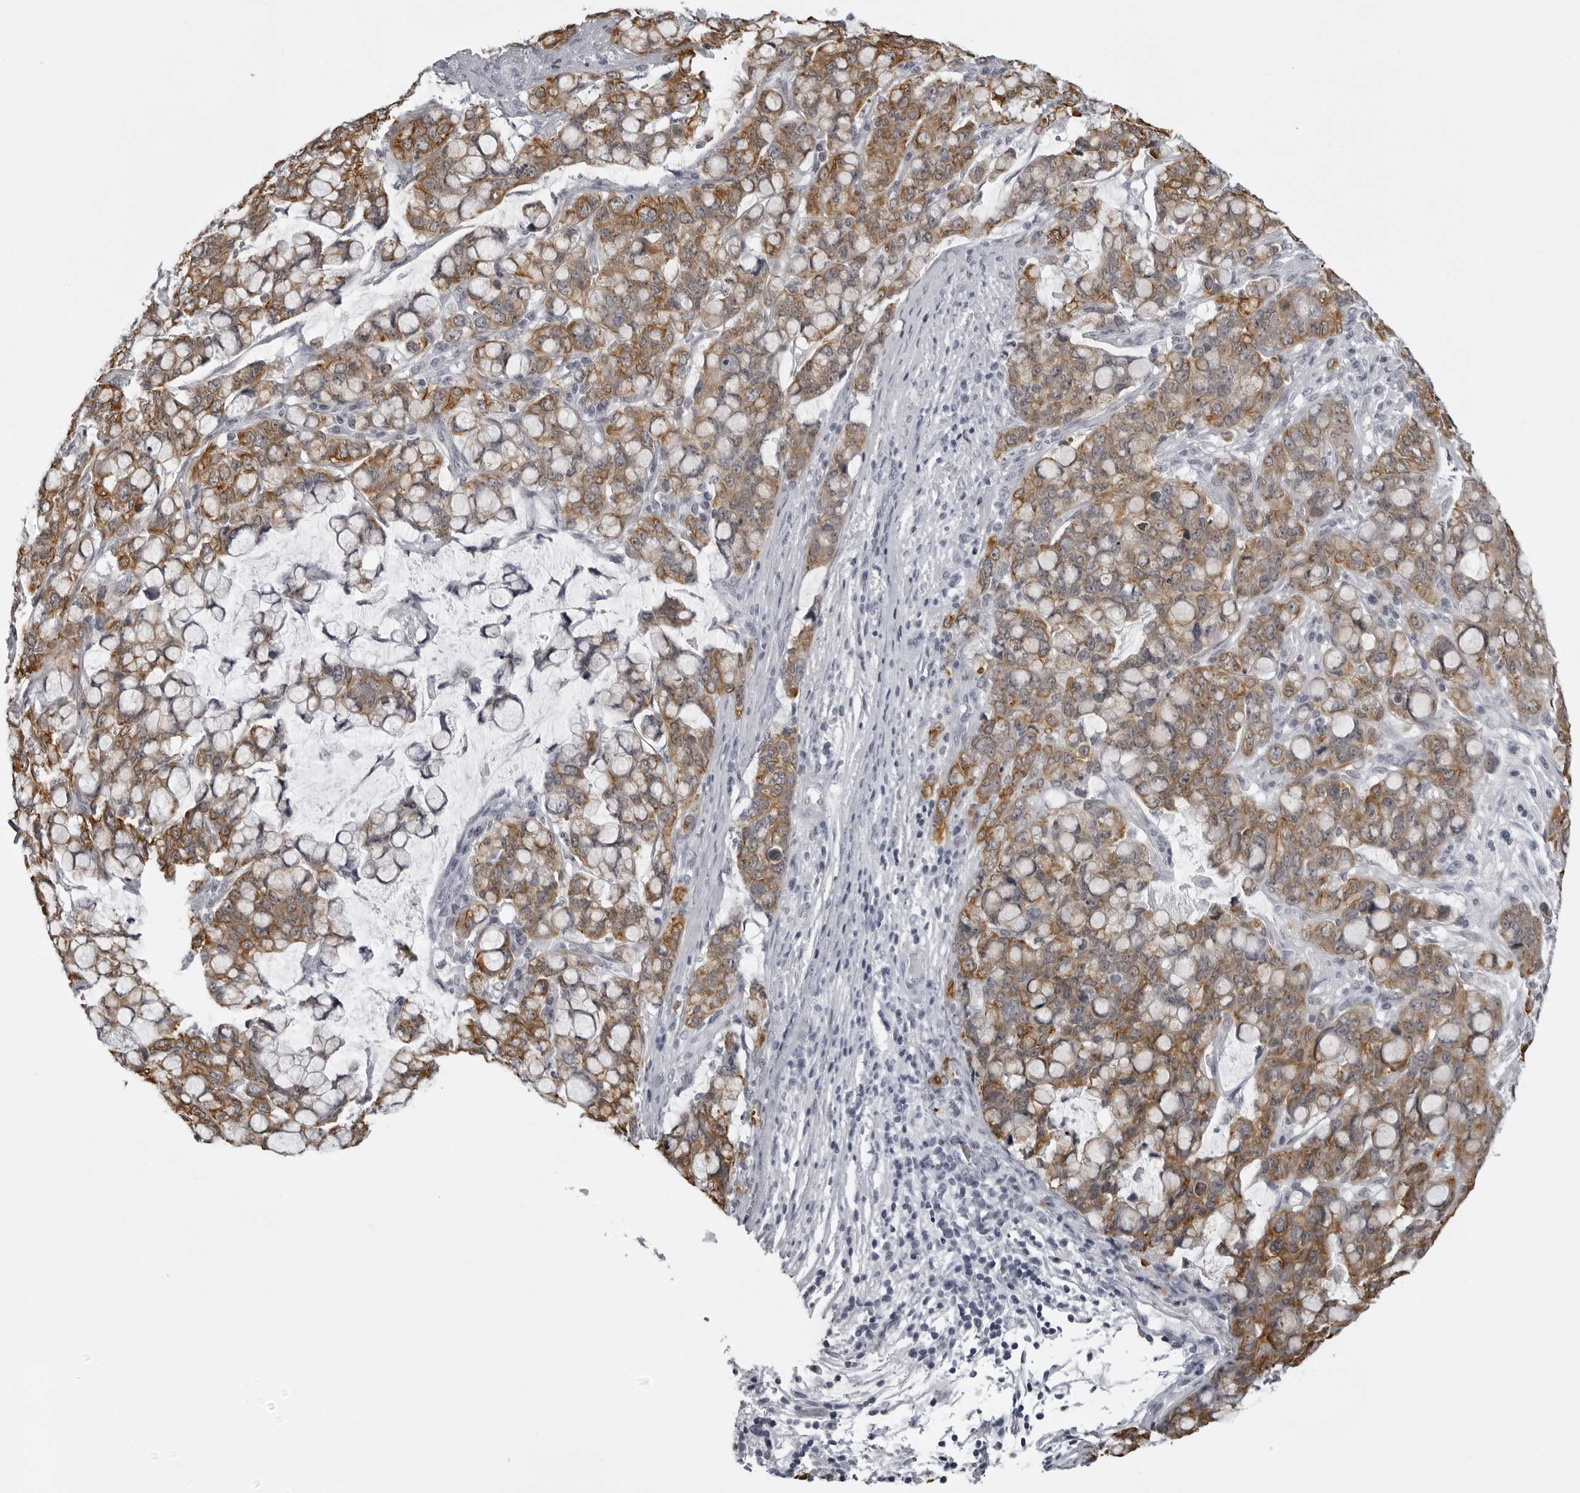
{"staining": {"intensity": "moderate", "quantity": ">75%", "location": "cytoplasmic/membranous"}, "tissue": "stomach cancer", "cell_type": "Tumor cells", "image_type": "cancer", "snomed": [{"axis": "morphology", "description": "Adenocarcinoma, NOS"}, {"axis": "topography", "description": "Stomach, lower"}], "caption": "Protein expression by IHC exhibits moderate cytoplasmic/membranous staining in approximately >75% of tumor cells in stomach cancer. (brown staining indicates protein expression, while blue staining denotes nuclei).", "gene": "UROD", "patient": {"sex": "male", "age": 84}}